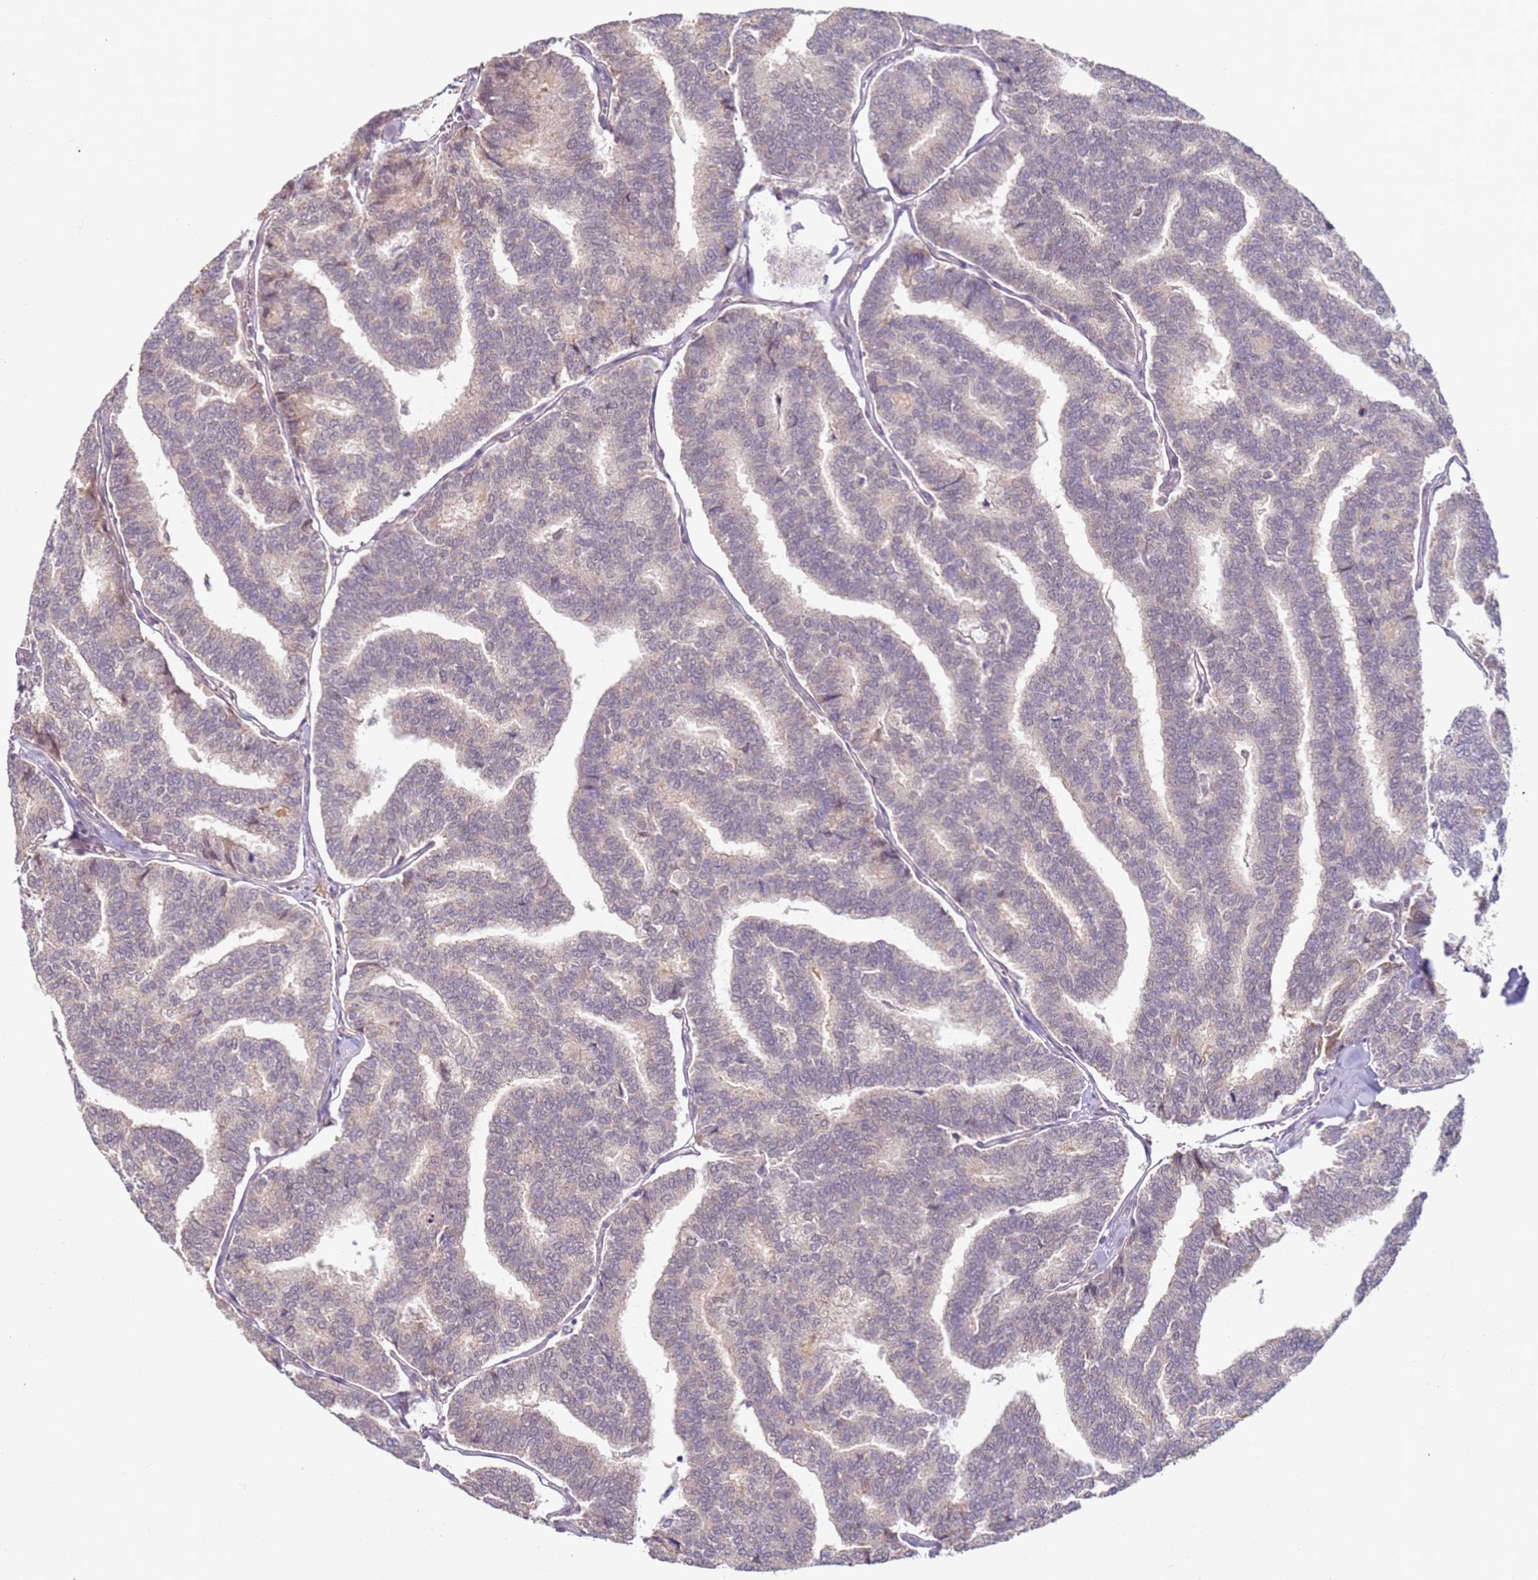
{"staining": {"intensity": "negative", "quantity": "none", "location": "none"}, "tissue": "thyroid cancer", "cell_type": "Tumor cells", "image_type": "cancer", "snomed": [{"axis": "morphology", "description": "Papillary adenocarcinoma, NOS"}, {"axis": "topography", "description": "Thyroid gland"}], "caption": "Micrograph shows no protein expression in tumor cells of thyroid papillary adenocarcinoma tissue. (Brightfield microscopy of DAB (3,3'-diaminobenzidine) immunohistochemistry (IHC) at high magnification).", "gene": "WDR93", "patient": {"sex": "female", "age": 35}}